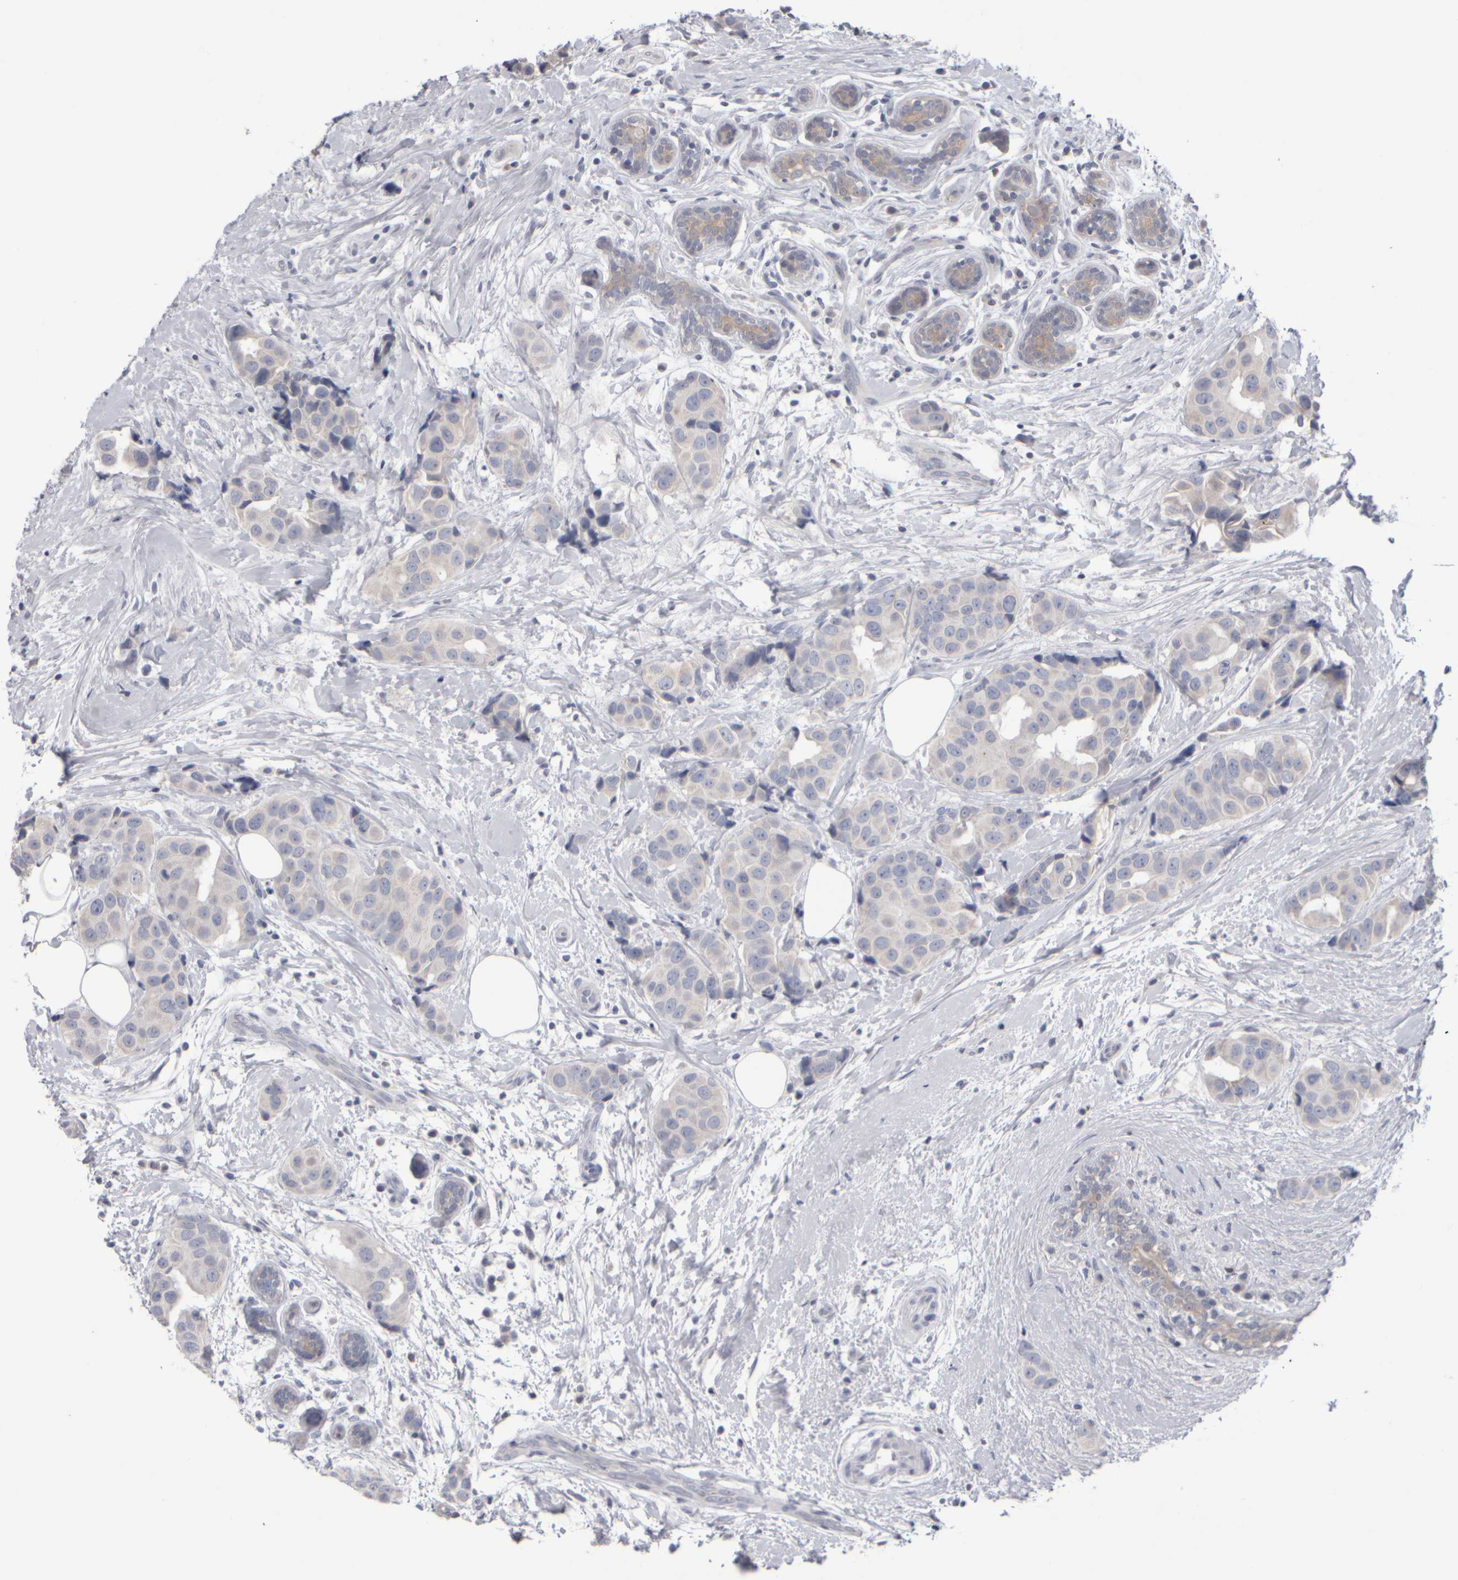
{"staining": {"intensity": "negative", "quantity": "none", "location": "none"}, "tissue": "breast cancer", "cell_type": "Tumor cells", "image_type": "cancer", "snomed": [{"axis": "morphology", "description": "Normal tissue, NOS"}, {"axis": "morphology", "description": "Duct carcinoma"}, {"axis": "topography", "description": "Breast"}], "caption": "An immunohistochemistry image of intraductal carcinoma (breast) is shown. There is no staining in tumor cells of intraductal carcinoma (breast).", "gene": "EPHX2", "patient": {"sex": "female", "age": 39}}